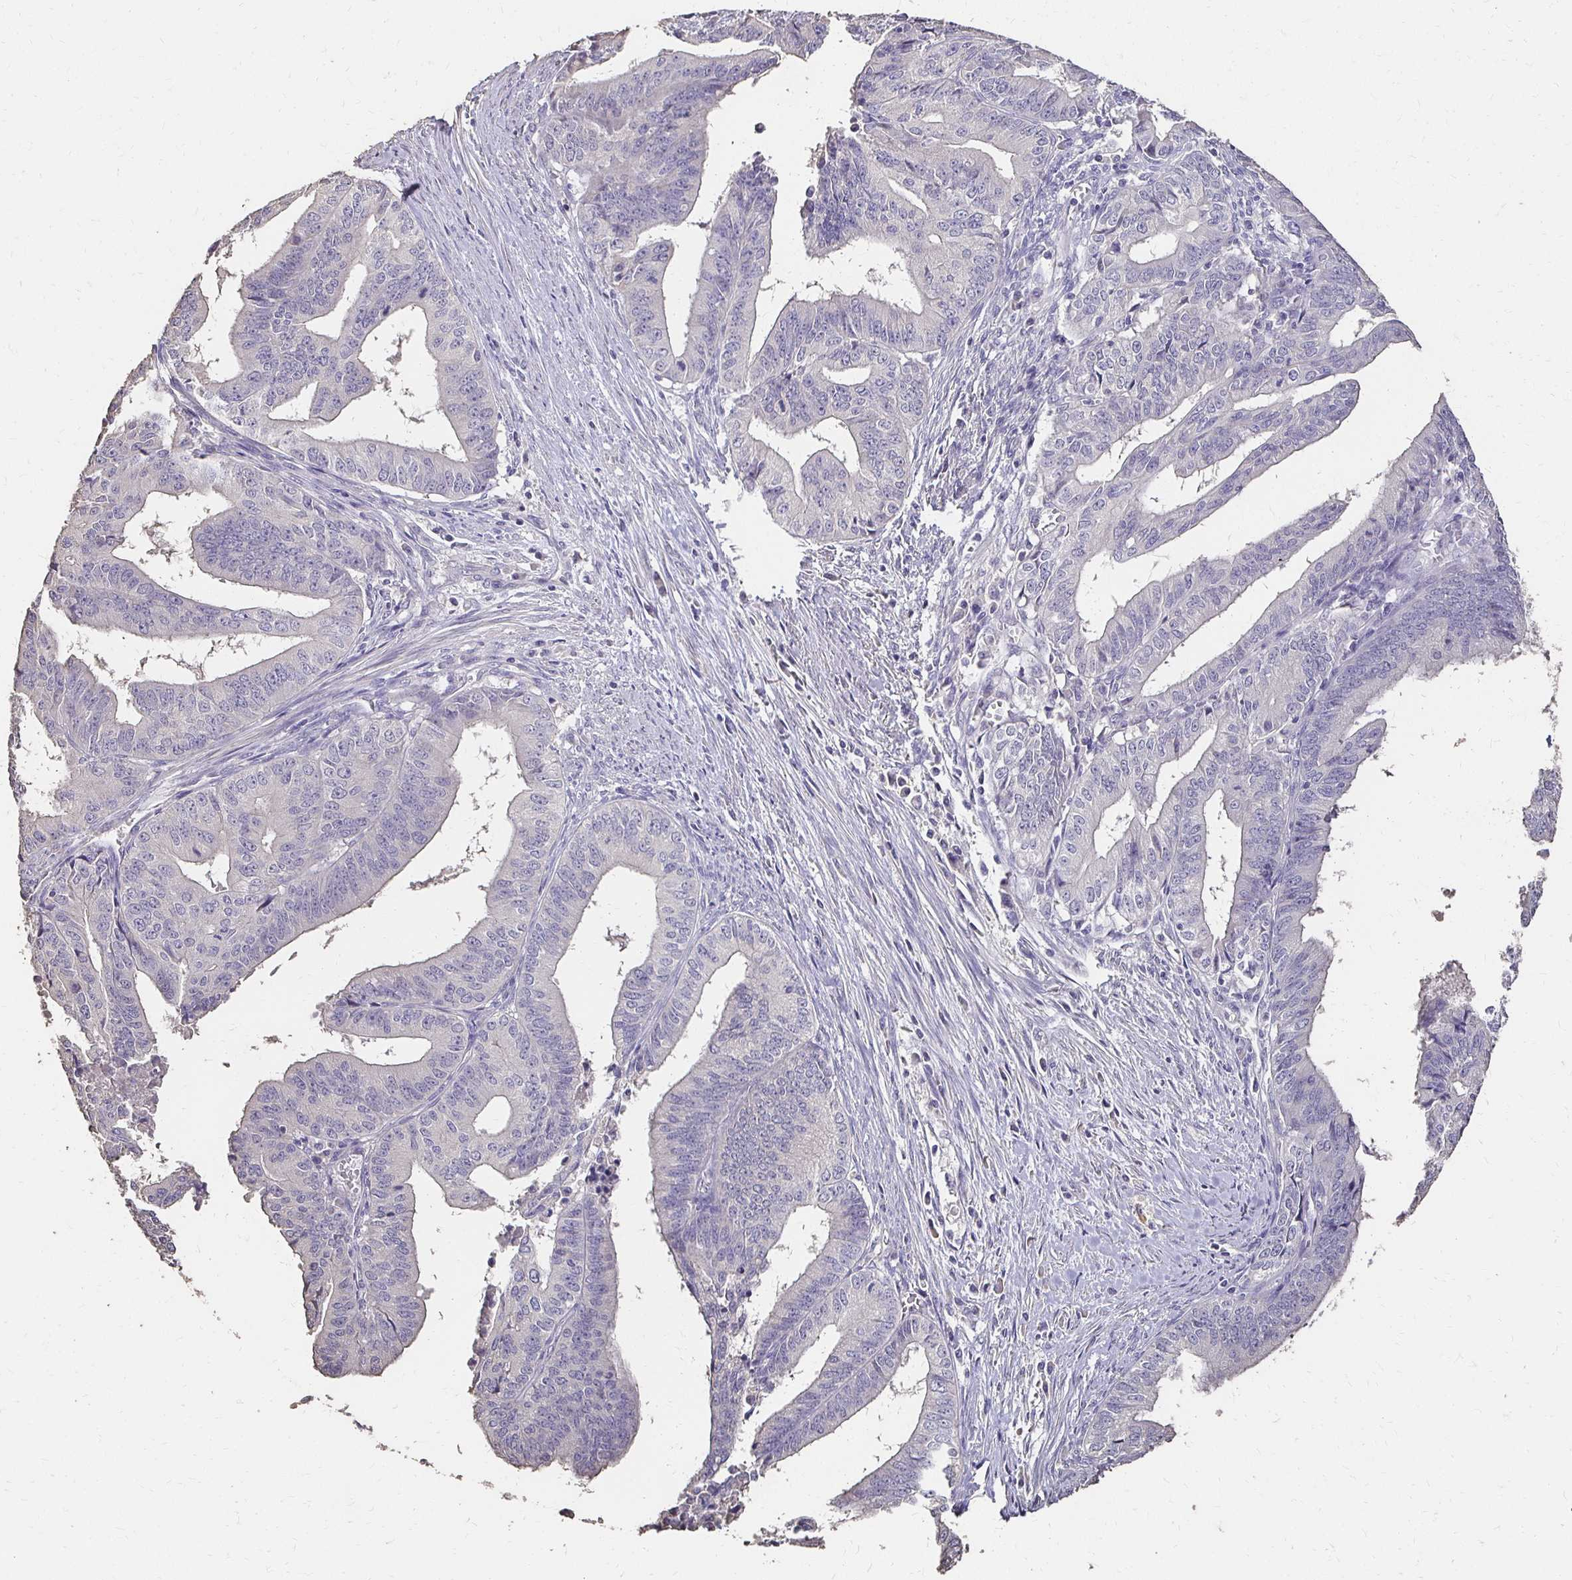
{"staining": {"intensity": "negative", "quantity": "none", "location": "none"}, "tissue": "endometrial cancer", "cell_type": "Tumor cells", "image_type": "cancer", "snomed": [{"axis": "morphology", "description": "Adenocarcinoma, NOS"}, {"axis": "topography", "description": "Endometrium"}], "caption": "This is an immunohistochemistry micrograph of adenocarcinoma (endometrial). There is no positivity in tumor cells.", "gene": "UGT1A6", "patient": {"sex": "female", "age": 65}}